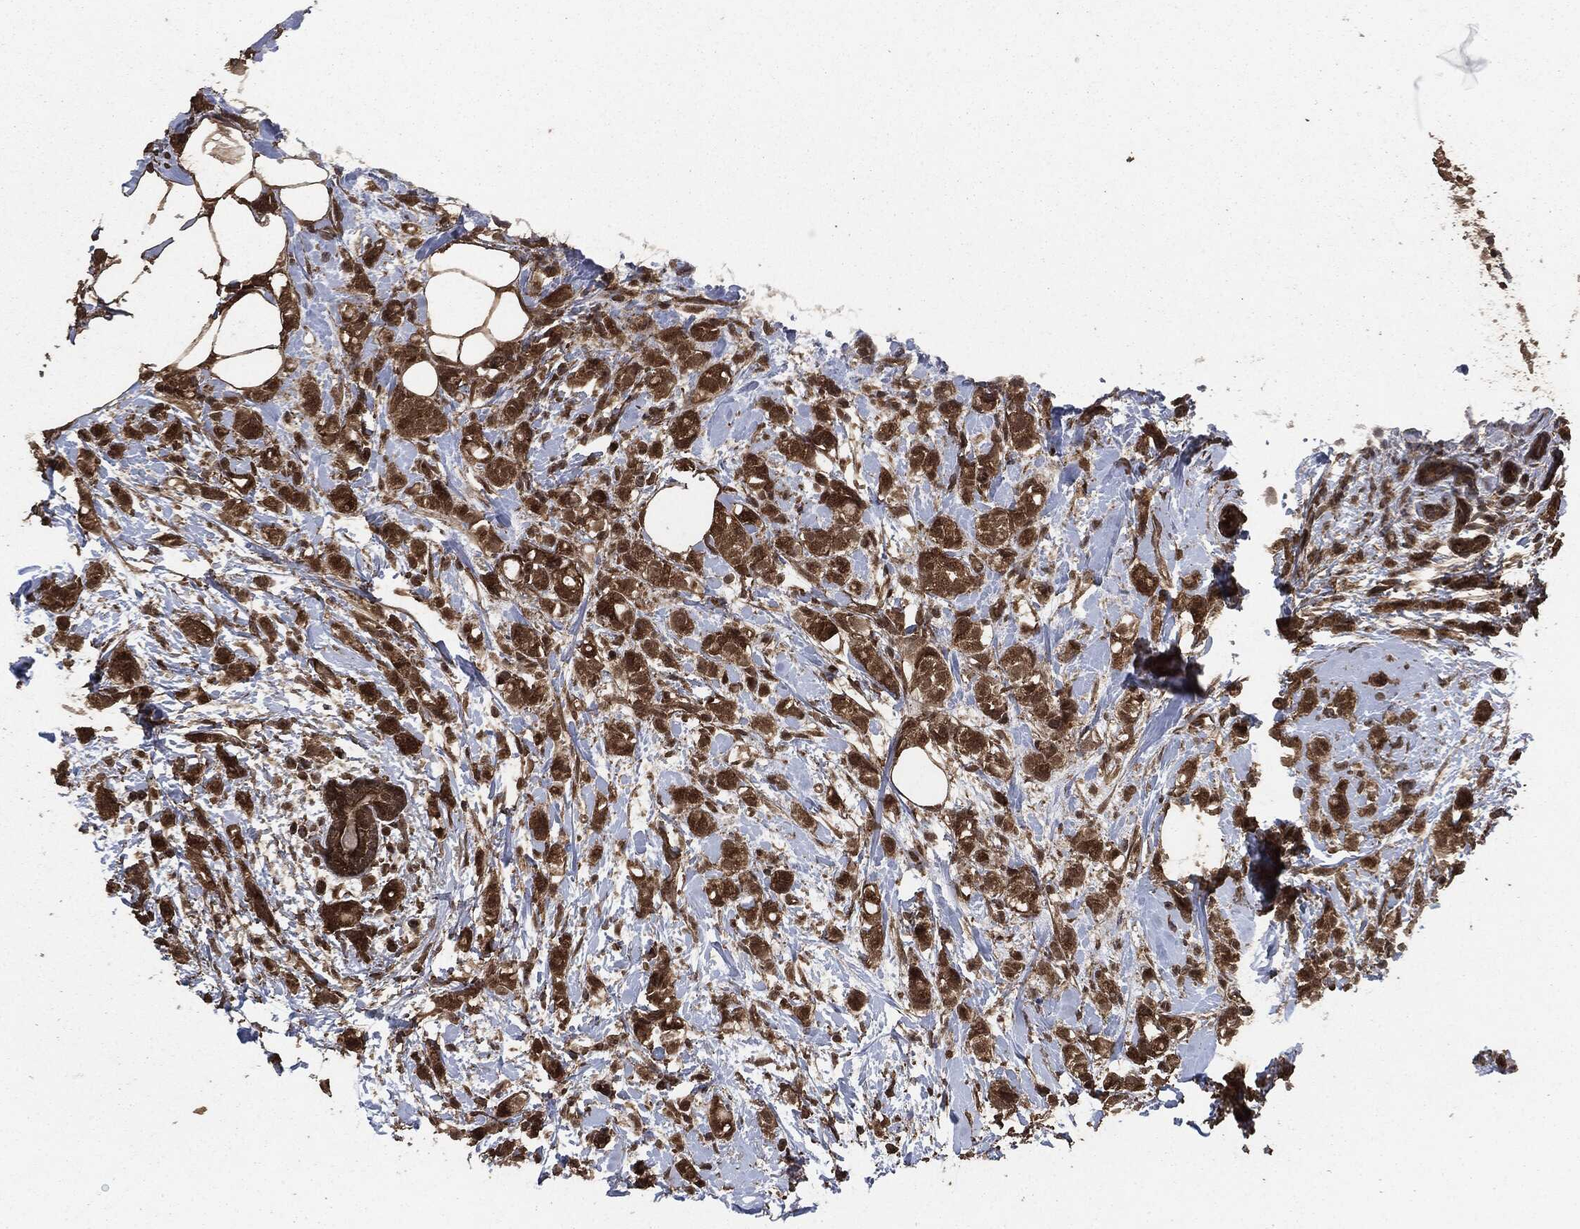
{"staining": {"intensity": "strong", "quantity": ">75%", "location": "cytoplasmic/membranous"}, "tissue": "breast cancer", "cell_type": "Tumor cells", "image_type": "cancer", "snomed": [{"axis": "morphology", "description": "Normal tissue, NOS"}, {"axis": "morphology", "description": "Duct carcinoma"}, {"axis": "topography", "description": "Breast"}], "caption": "Breast cancer (infiltrating ductal carcinoma) stained for a protein shows strong cytoplasmic/membranous positivity in tumor cells. Using DAB (brown) and hematoxylin (blue) stains, captured at high magnification using brightfield microscopy.", "gene": "EGFR", "patient": {"sex": "female", "age": 44}}